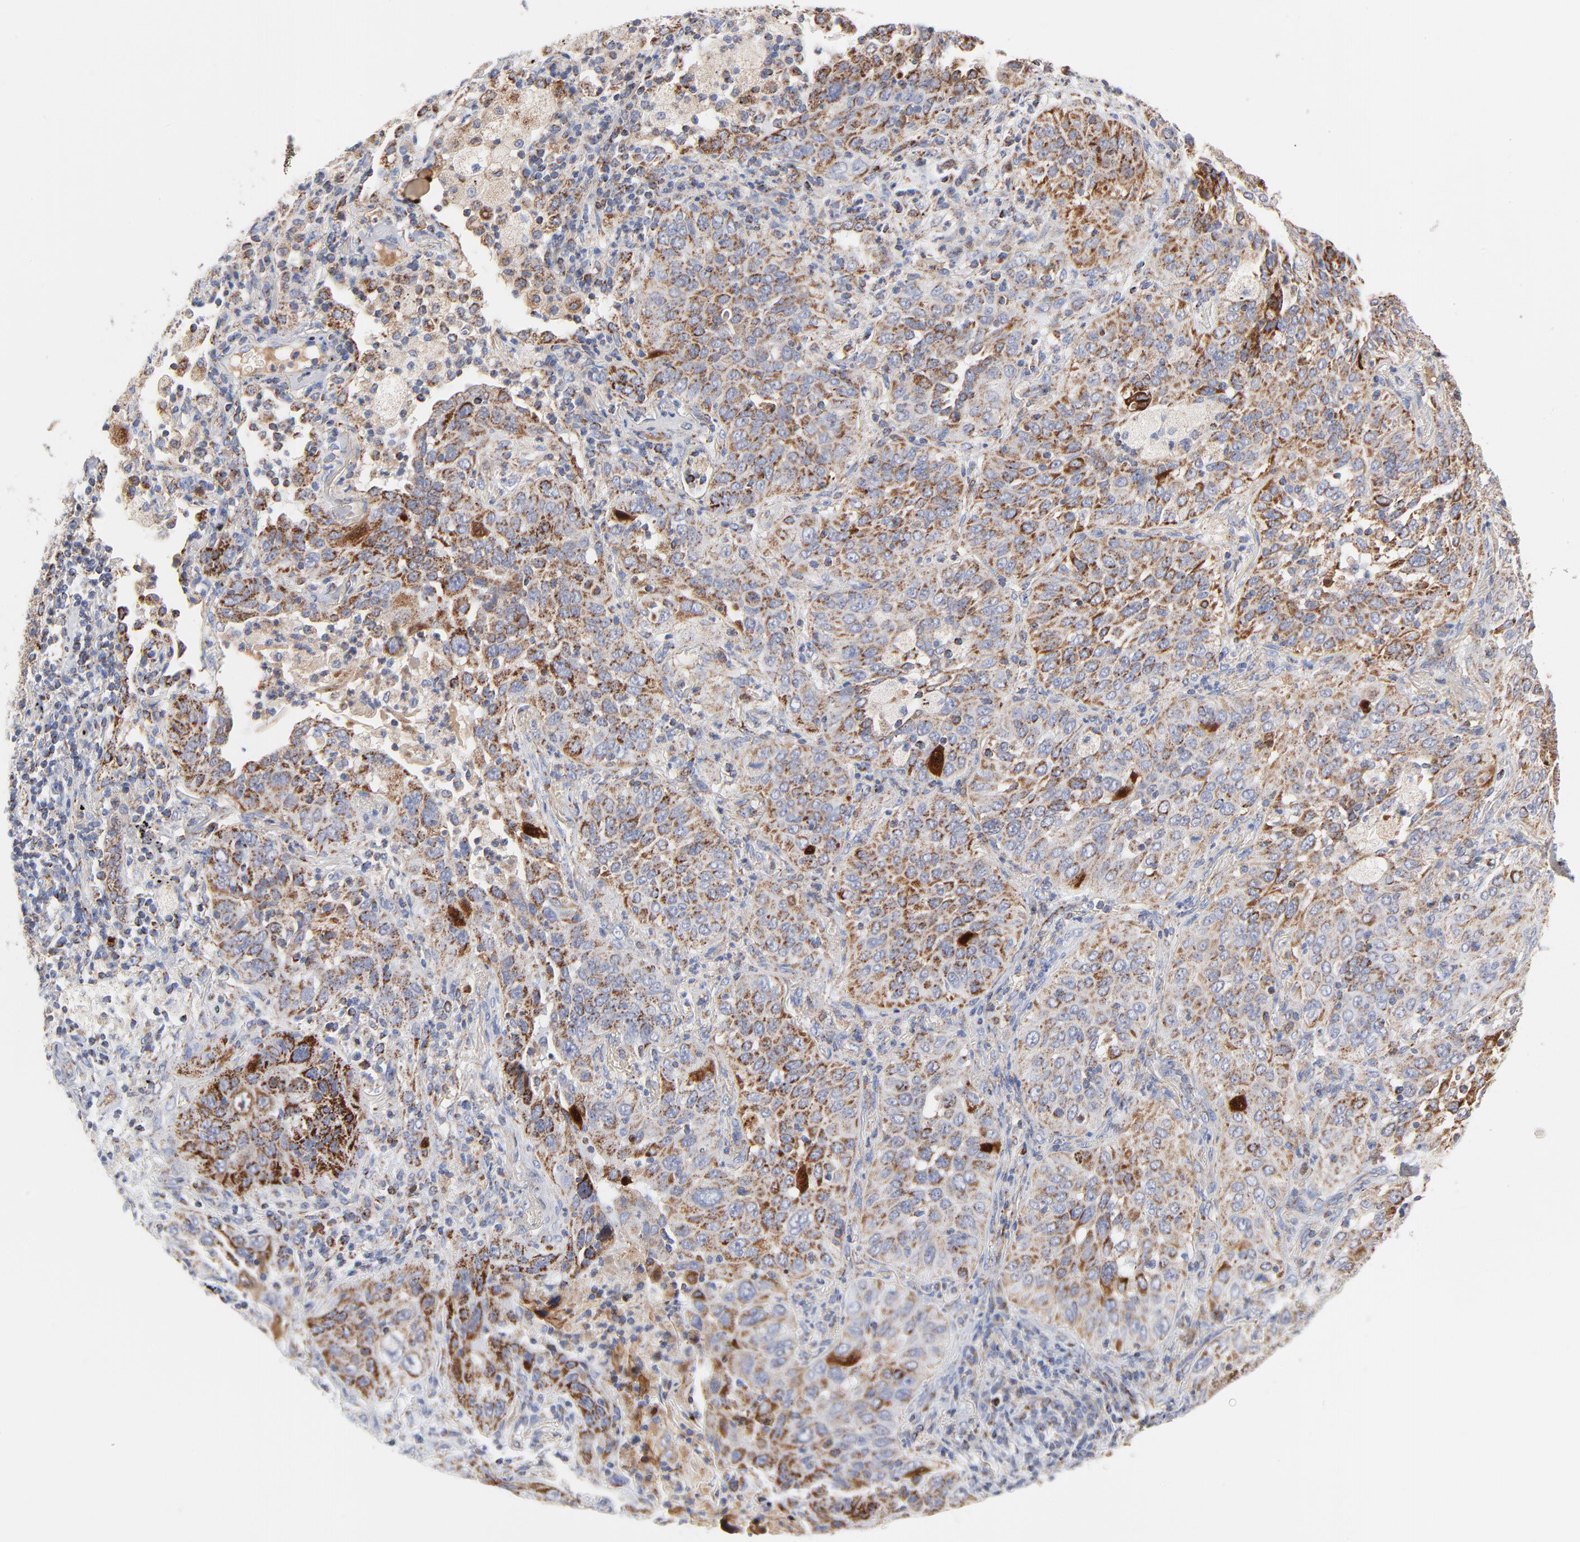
{"staining": {"intensity": "strong", "quantity": "25%-75%", "location": "cytoplasmic/membranous"}, "tissue": "lung cancer", "cell_type": "Tumor cells", "image_type": "cancer", "snomed": [{"axis": "morphology", "description": "Squamous cell carcinoma, NOS"}, {"axis": "topography", "description": "Lung"}], "caption": "Lung squamous cell carcinoma was stained to show a protein in brown. There is high levels of strong cytoplasmic/membranous positivity in approximately 25%-75% of tumor cells.", "gene": "DIABLO", "patient": {"sex": "female", "age": 67}}